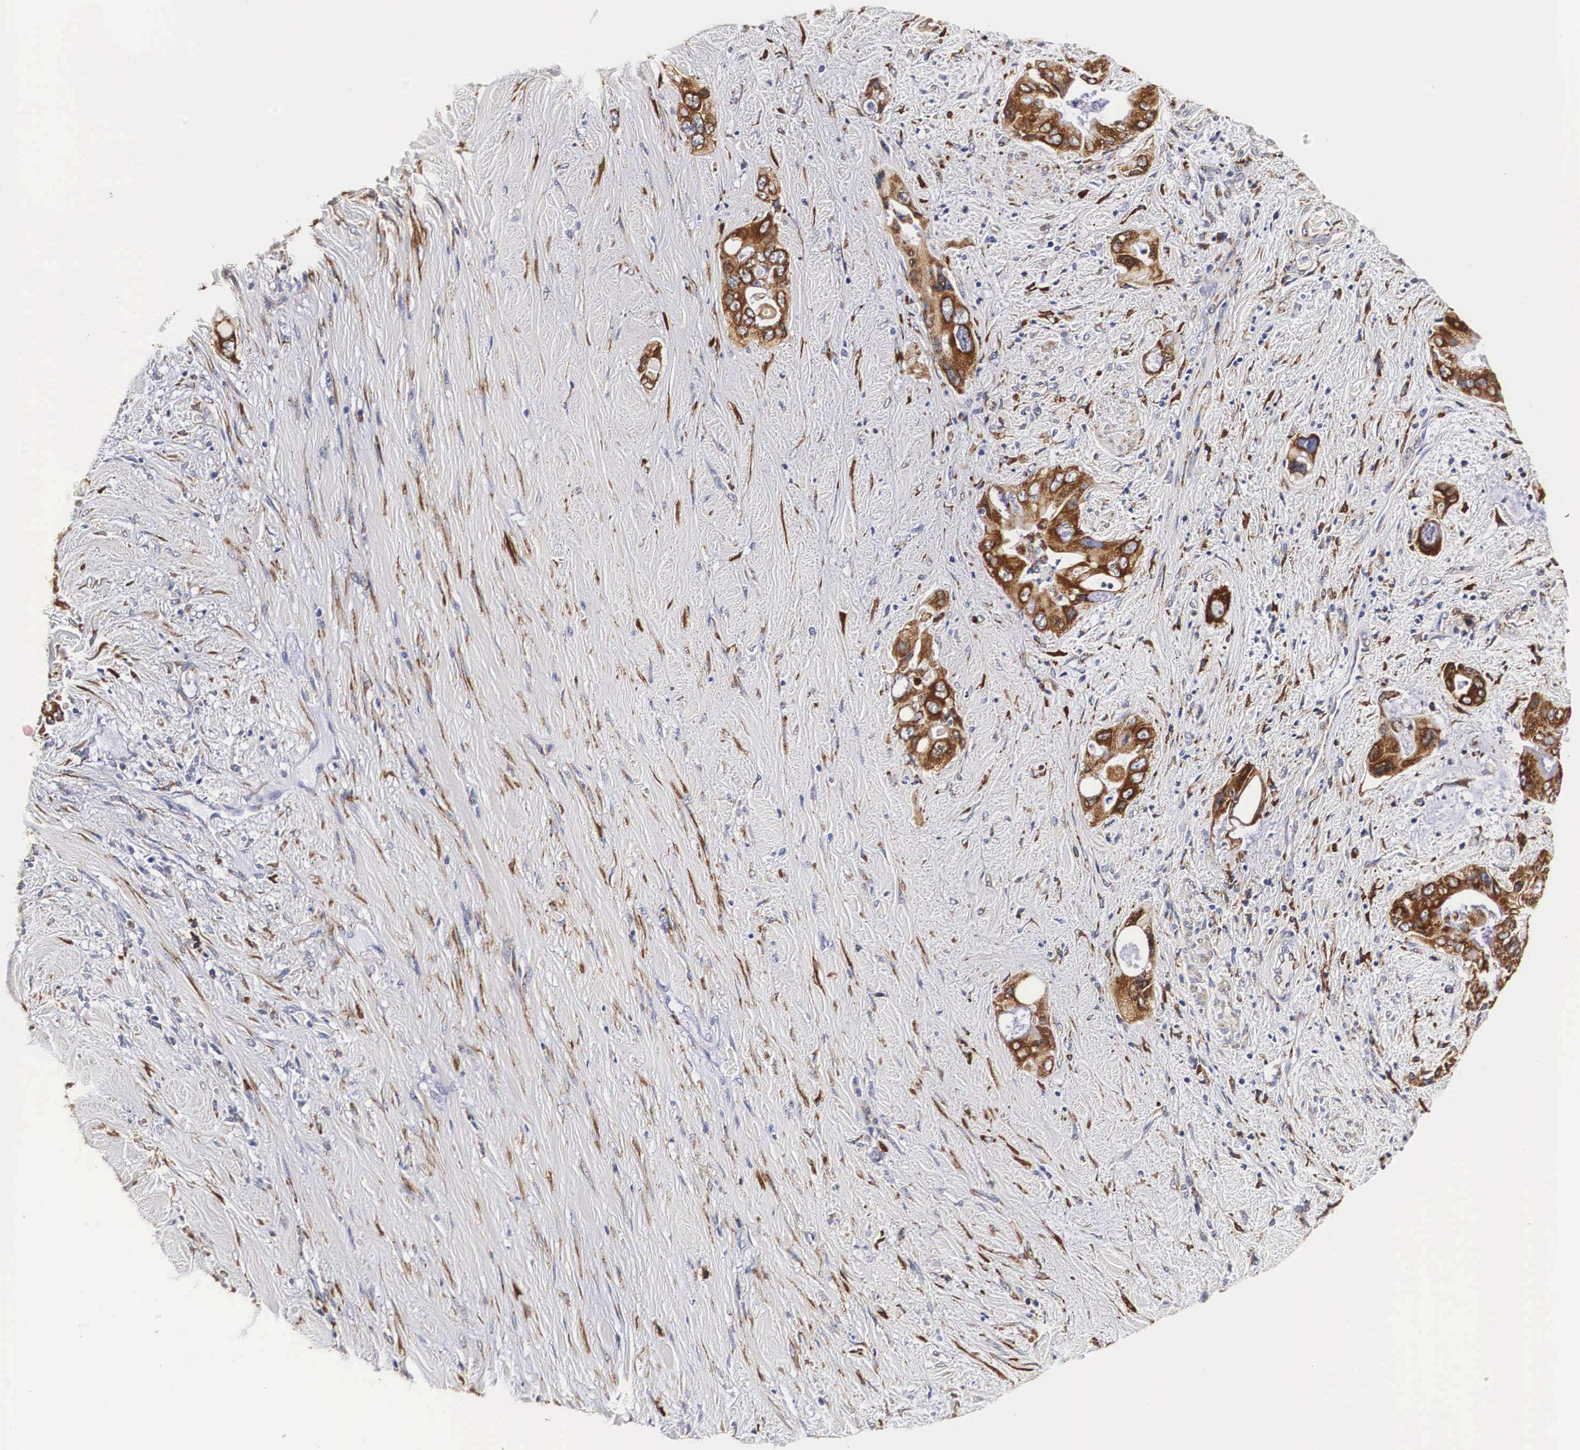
{"staining": {"intensity": "strong", "quantity": "25%-75%", "location": "cytoplasmic/membranous"}, "tissue": "pancreatic cancer", "cell_type": "Tumor cells", "image_type": "cancer", "snomed": [{"axis": "morphology", "description": "Adenocarcinoma, NOS"}, {"axis": "topography", "description": "Pancreas"}], "caption": "Protein staining demonstrates strong cytoplasmic/membranous expression in approximately 25%-75% of tumor cells in pancreatic adenocarcinoma. Nuclei are stained in blue.", "gene": "CKAP4", "patient": {"sex": "male", "age": 77}}